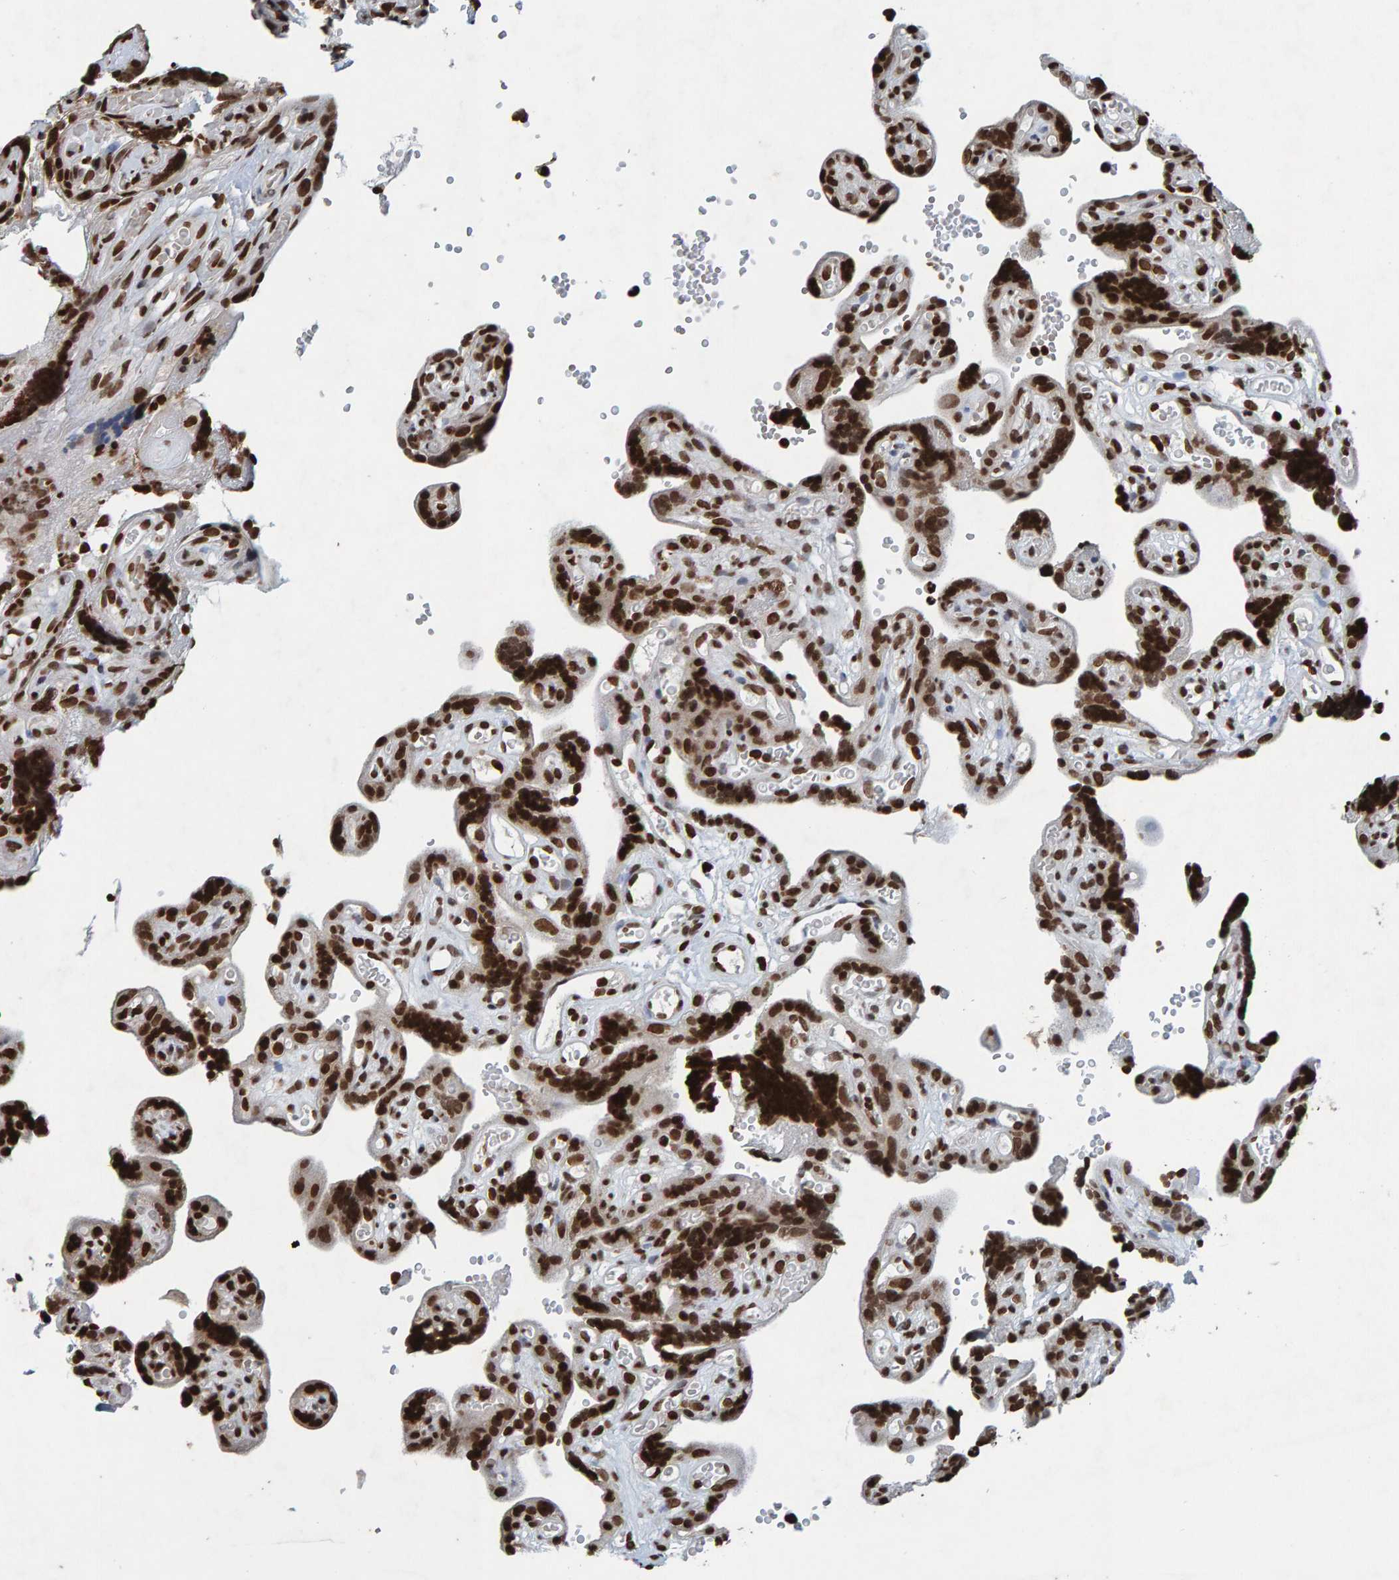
{"staining": {"intensity": "moderate", "quantity": ">75%", "location": "nuclear"}, "tissue": "placenta", "cell_type": "Decidual cells", "image_type": "normal", "snomed": [{"axis": "morphology", "description": "Normal tissue, NOS"}, {"axis": "topography", "description": "Placenta"}], "caption": "Immunohistochemistry (IHC) (DAB (3,3'-diaminobenzidine)) staining of normal human placenta exhibits moderate nuclear protein positivity in about >75% of decidual cells. Immunohistochemistry stains the protein in brown and the nuclei are stained blue.", "gene": "H2AZ1", "patient": {"sex": "female", "age": 30}}